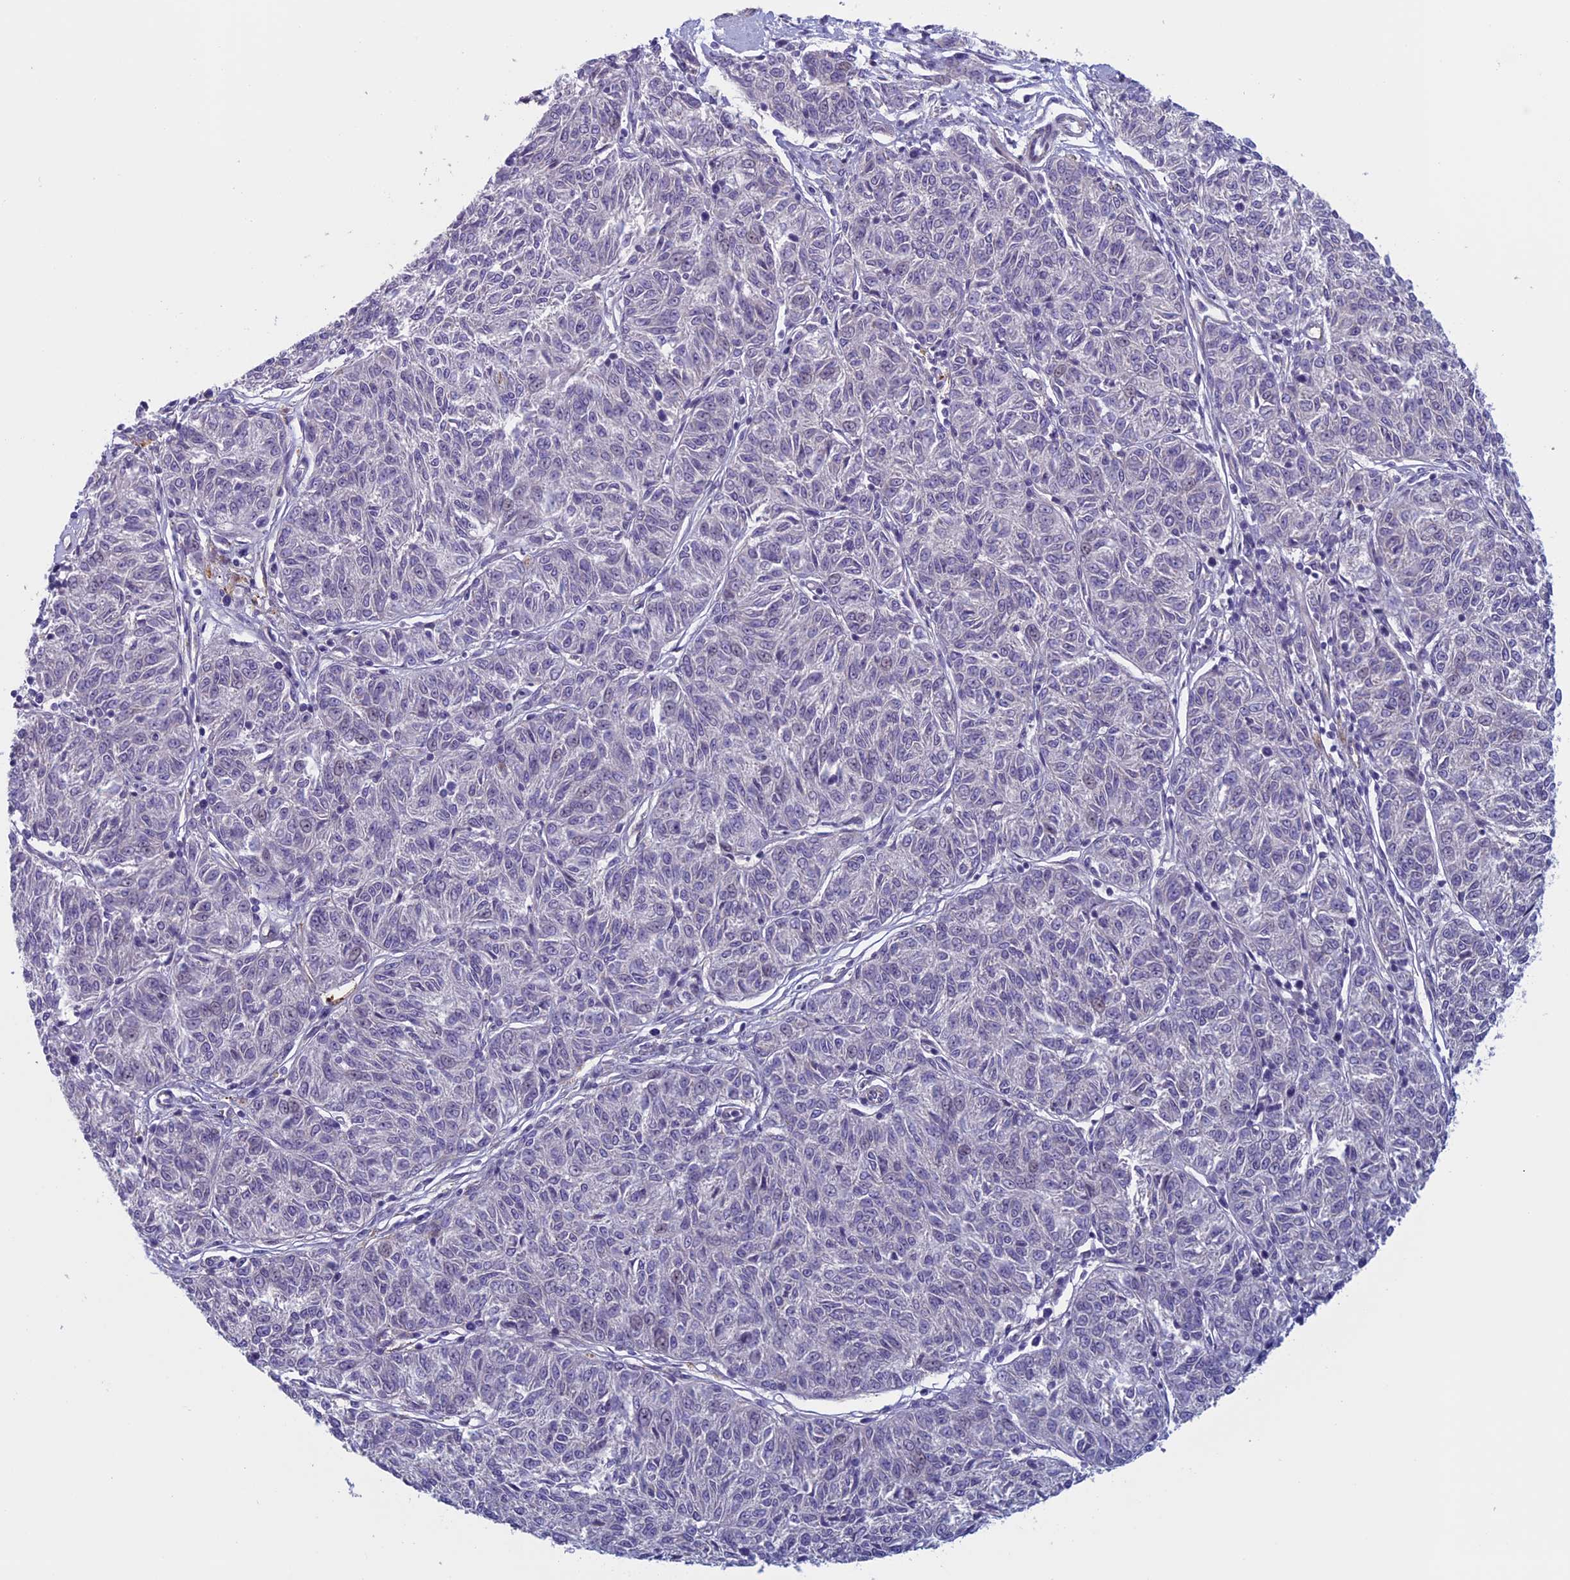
{"staining": {"intensity": "negative", "quantity": "none", "location": "none"}, "tissue": "melanoma", "cell_type": "Tumor cells", "image_type": "cancer", "snomed": [{"axis": "morphology", "description": "Malignant melanoma, NOS"}, {"axis": "topography", "description": "Skin"}], "caption": "A histopathology image of human malignant melanoma is negative for staining in tumor cells. (DAB (3,3'-diaminobenzidine) immunohistochemistry, high magnification).", "gene": "CNOT6L", "patient": {"sex": "female", "age": 72}}